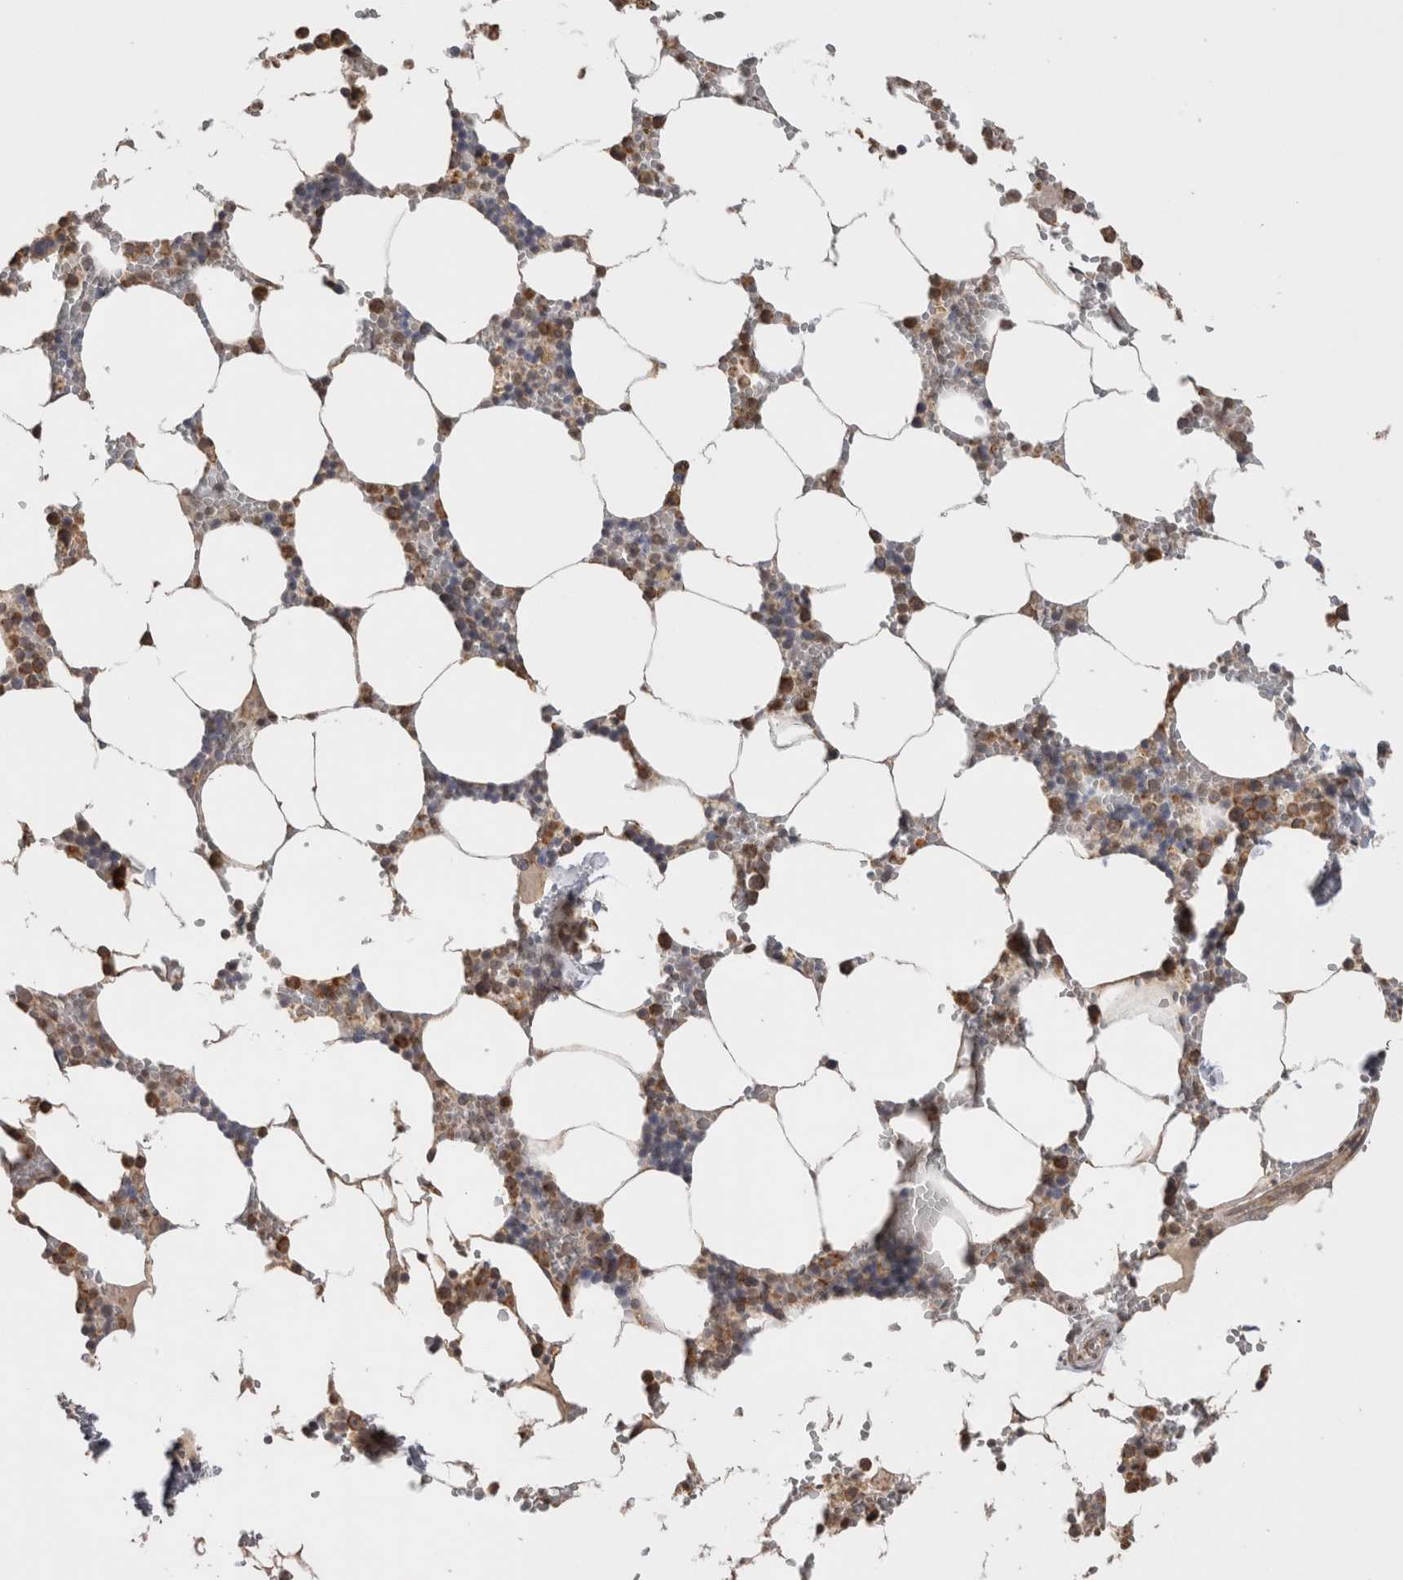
{"staining": {"intensity": "moderate", "quantity": "25%-75%", "location": "cytoplasmic/membranous"}, "tissue": "bone marrow", "cell_type": "Hematopoietic cells", "image_type": "normal", "snomed": [{"axis": "morphology", "description": "Normal tissue, NOS"}, {"axis": "topography", "description": "Bone marrow"}], "caption": "Hematopoietic cells show medium levels of moderate cytoplasmic/membranous staining in approximately 25%-75% of cells in unremarkable human bone marrow. The protein is shown in brown color, while the nuclei are stained blue.", "gene": "NOMO1", "patient": {"sex": "male", "age": 70}}